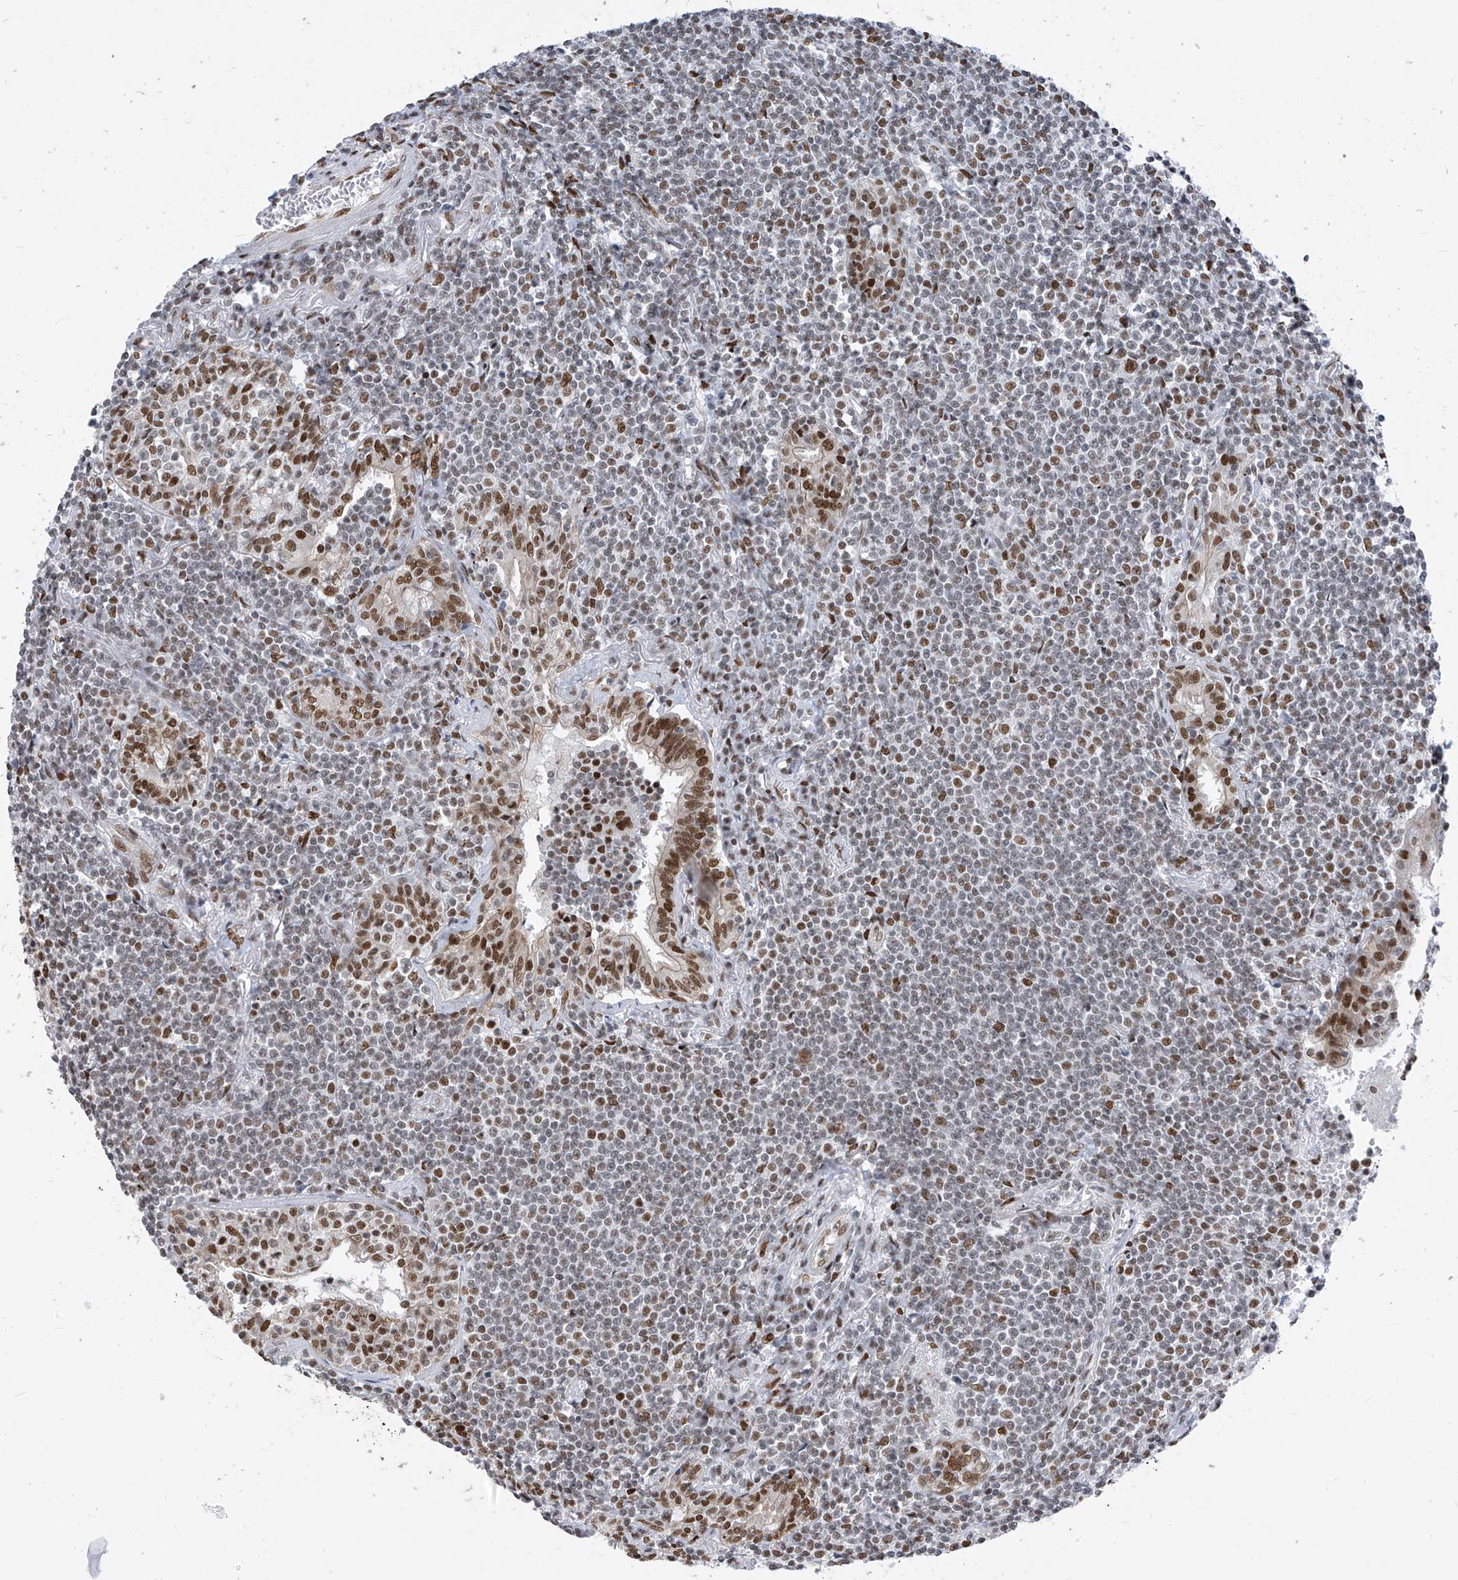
{"staining": {"intensity": "moderate", "quantity": "25%-75%", "location": "nuclear"}, "tissue": "lymphoma", "cell_type": "Tumor cells", "image_type": "cancer", "snomed": [{"axis": "morphology", "description": "Malignant lymphoma, non-Hodgkin's type, Low grade"}, {"axis": "topography", "description": "Lung"}], "caption": "IHC of human malignant lymphoma, non-Hodgkin's type (low-grade) displays medium levels of moderate nuclear positivity in about 25%-75% of tumor cells.", "gene": "KHSRP", "patient": {"sex": "female", "age": 71}}